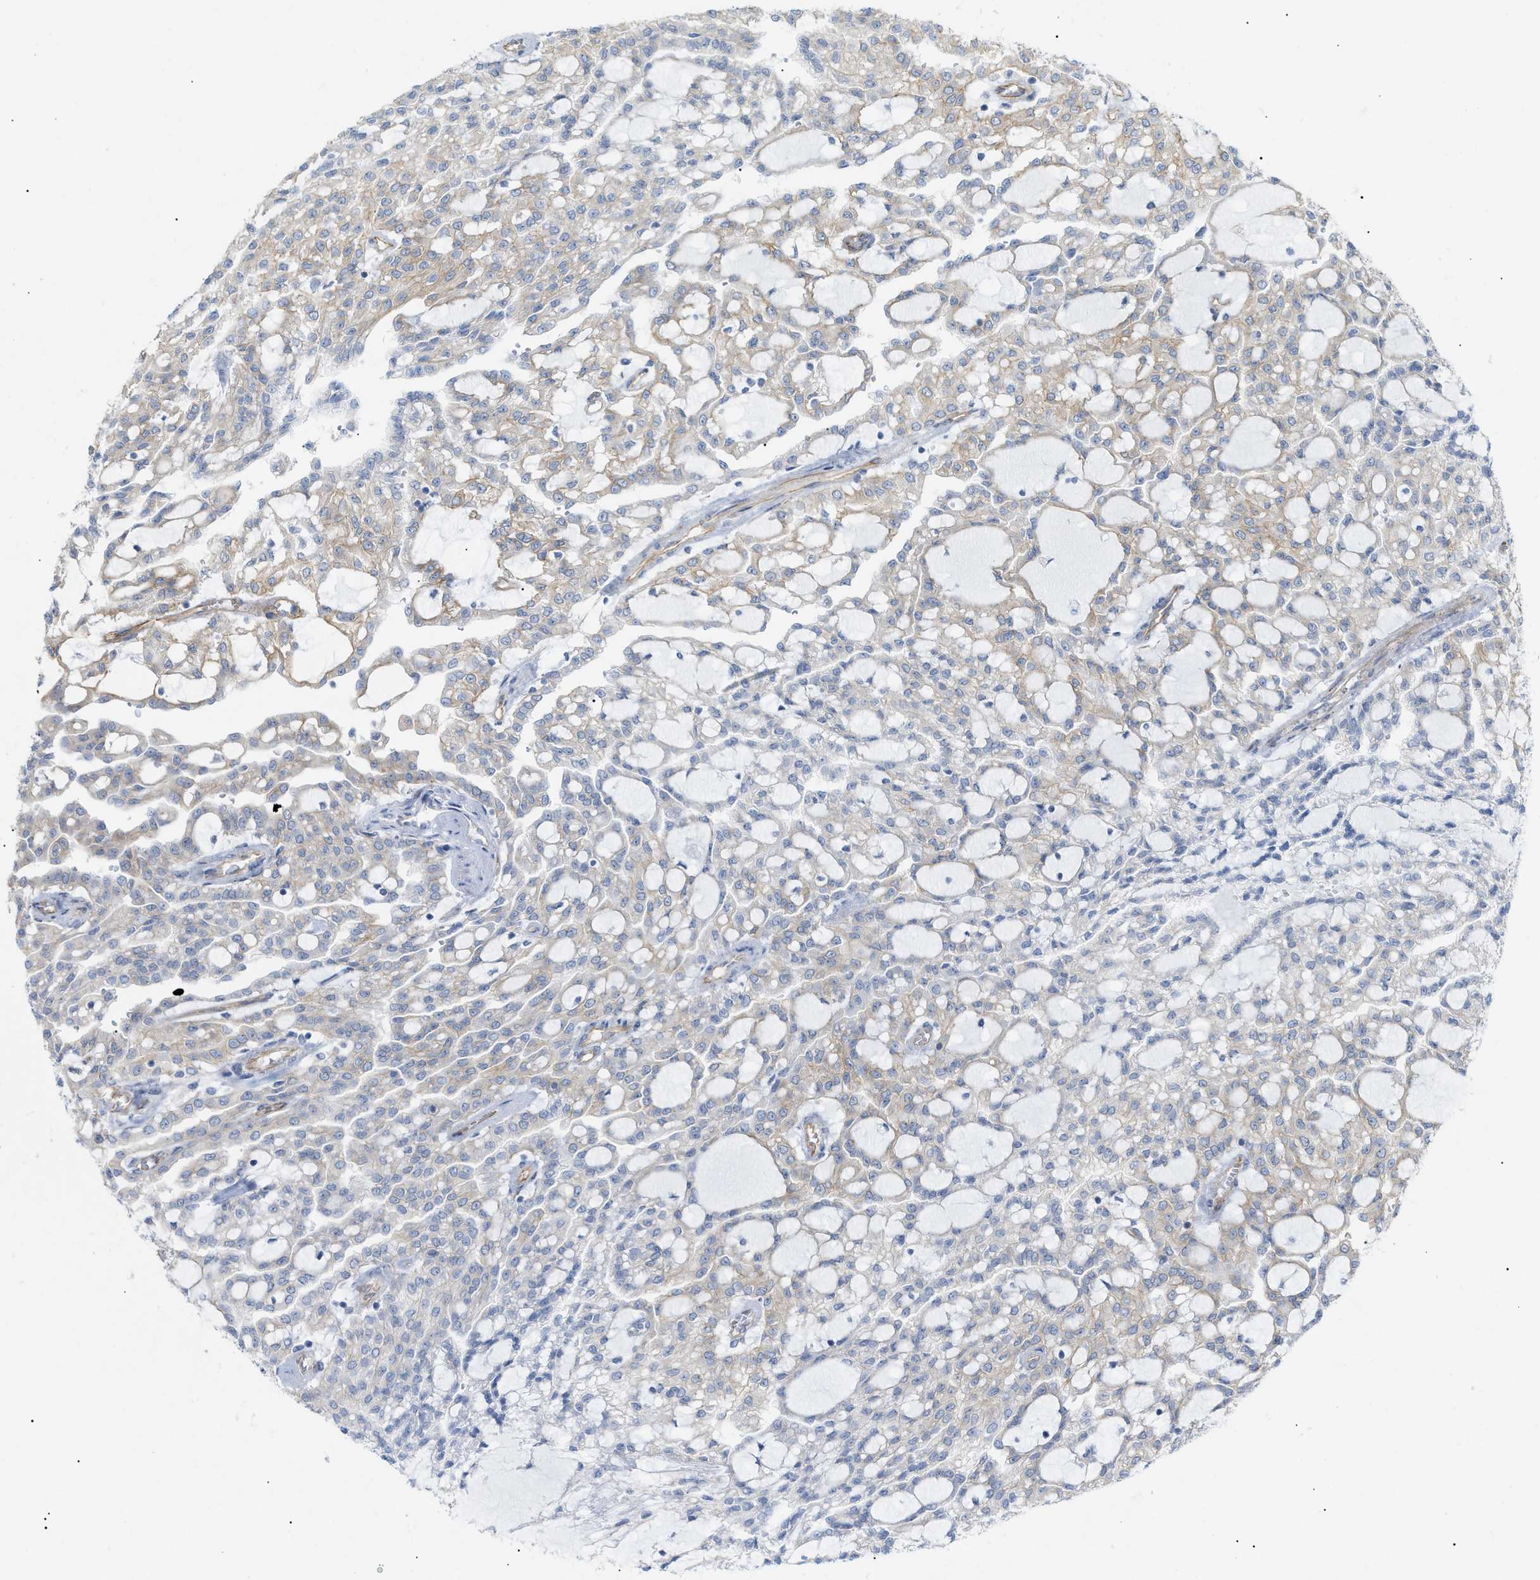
{"staining": {"intensity": "weak", "quantity": "<25%", "location": "cytoplasmic/membranous"}, "tissue": "renal cancer", "cell_type": "Tumor cells", "image_type": "cancer", "snomed": [{"axis": "morphology", "description": "Adenocarcinoma, NOS"}, {"axis": "topography", "description": "Kidney"}], "caption": "High magnification brightfield microscopy of renal cancer (adenocarcinoma) stained with DAB (brown) and counterstained with hematoxylin (blue): tumor cells show no significant staining.", "gene": "ZFHX2", "patient": {"sex": "male", "age": 63}}